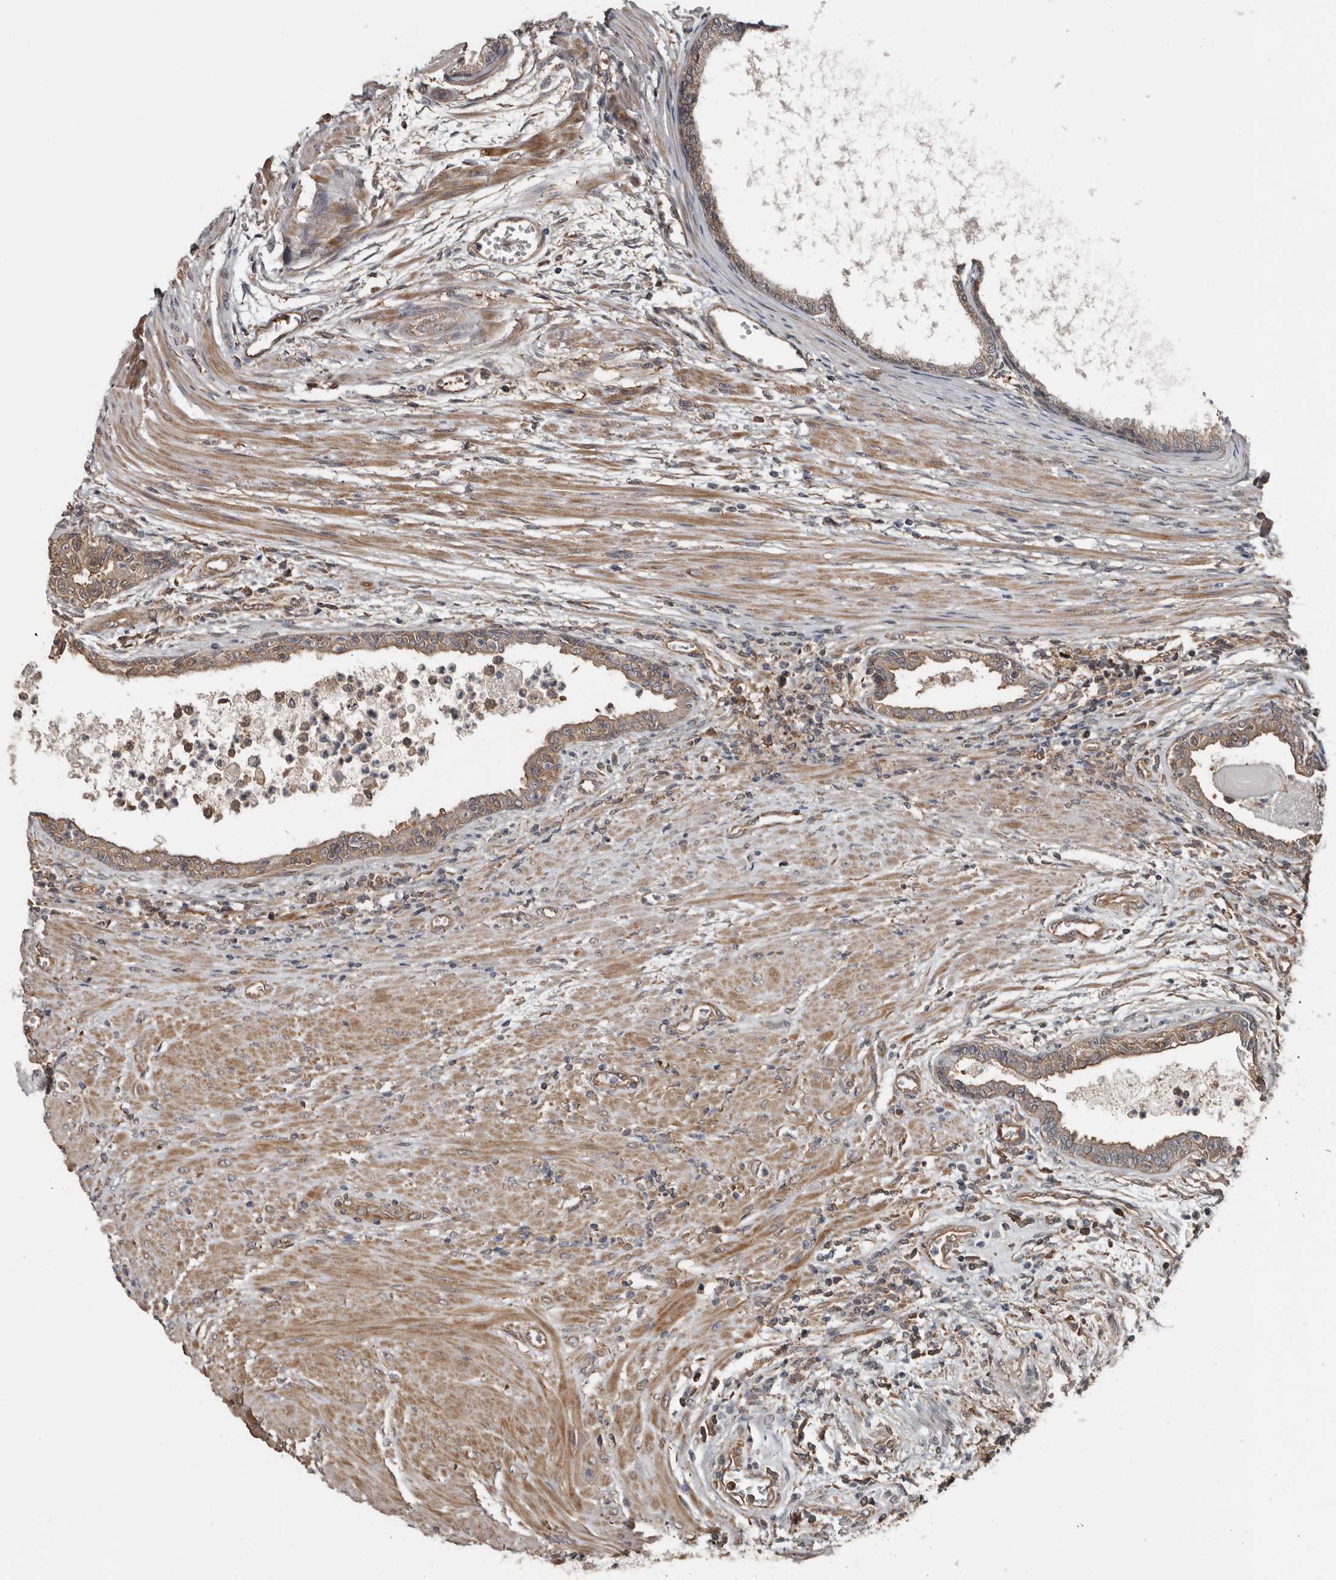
{"staining": {"intensity": "weak", "quantity": ">75%", "location": "cytoplasmic/membranous"}, "tissue": "prostate cancer", "cell_type": "Tumor cells", "image_type": "cancer", "snomed": [{"axis": "morphology", "description": "Normal tissue, NOS"}, {"axis": "morphology", "description": "Adenocarcinoma, Low grade"}, {"axis": "topography", "description": "Prostate"}, {"axis": "topography", "description": "Peripheral nerve tissue"}], "caption": "Immunohistochemical staining of human low-grade adenocarcinoma (prostate) demonstrates low levels of weak cytoplasmic/membranous expression in about >75% of tumor cells. The staining was performed using DAB, with brown indicating positive protein expression. Nuclei are stained blue with hematoxylin.", "gene": "EXOC3L1", "patient": {"sex": "male", "age": 71}}